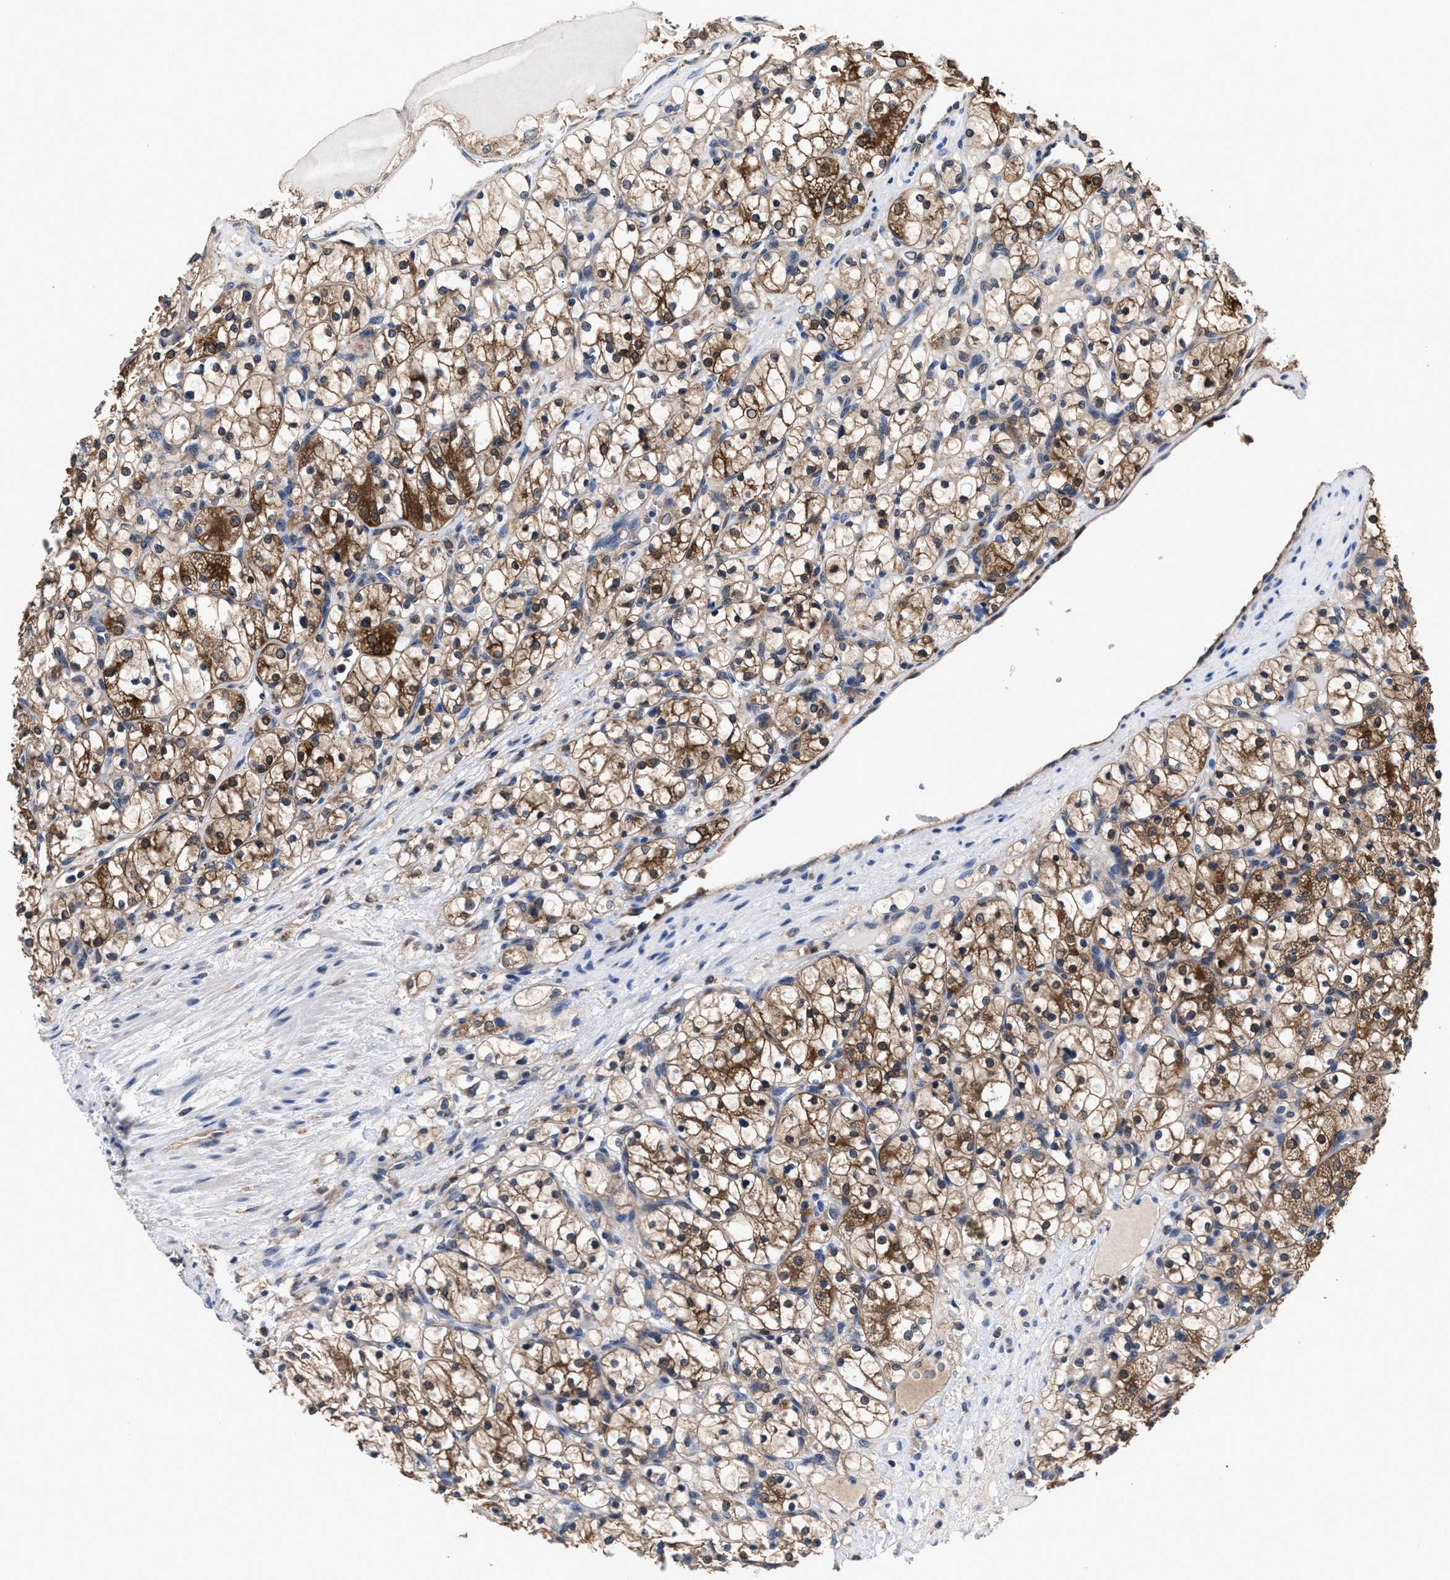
{"staining": {"intensity": "moderate", "quantity": ">75%", "location": "cytoplasmic/membranous"}, "tissue": "renal cancer", "cell_type": "Tumor cells", "image_type": "cancer", "snomed": [{"axis": "morphology", "description": "Adenocarcinoma, NOS"}, {"axis": "topography", "description": "Kidney"}], "caption": "Approximately >75% of tumor cells in human renal cancer (adenocarcinoma) show moderate cytoplasmic/membranous protein expression as visualized by brown immunohistochemical staining.", "gene": "ACLY", "patient": {"sex": "female", "age": 69}}